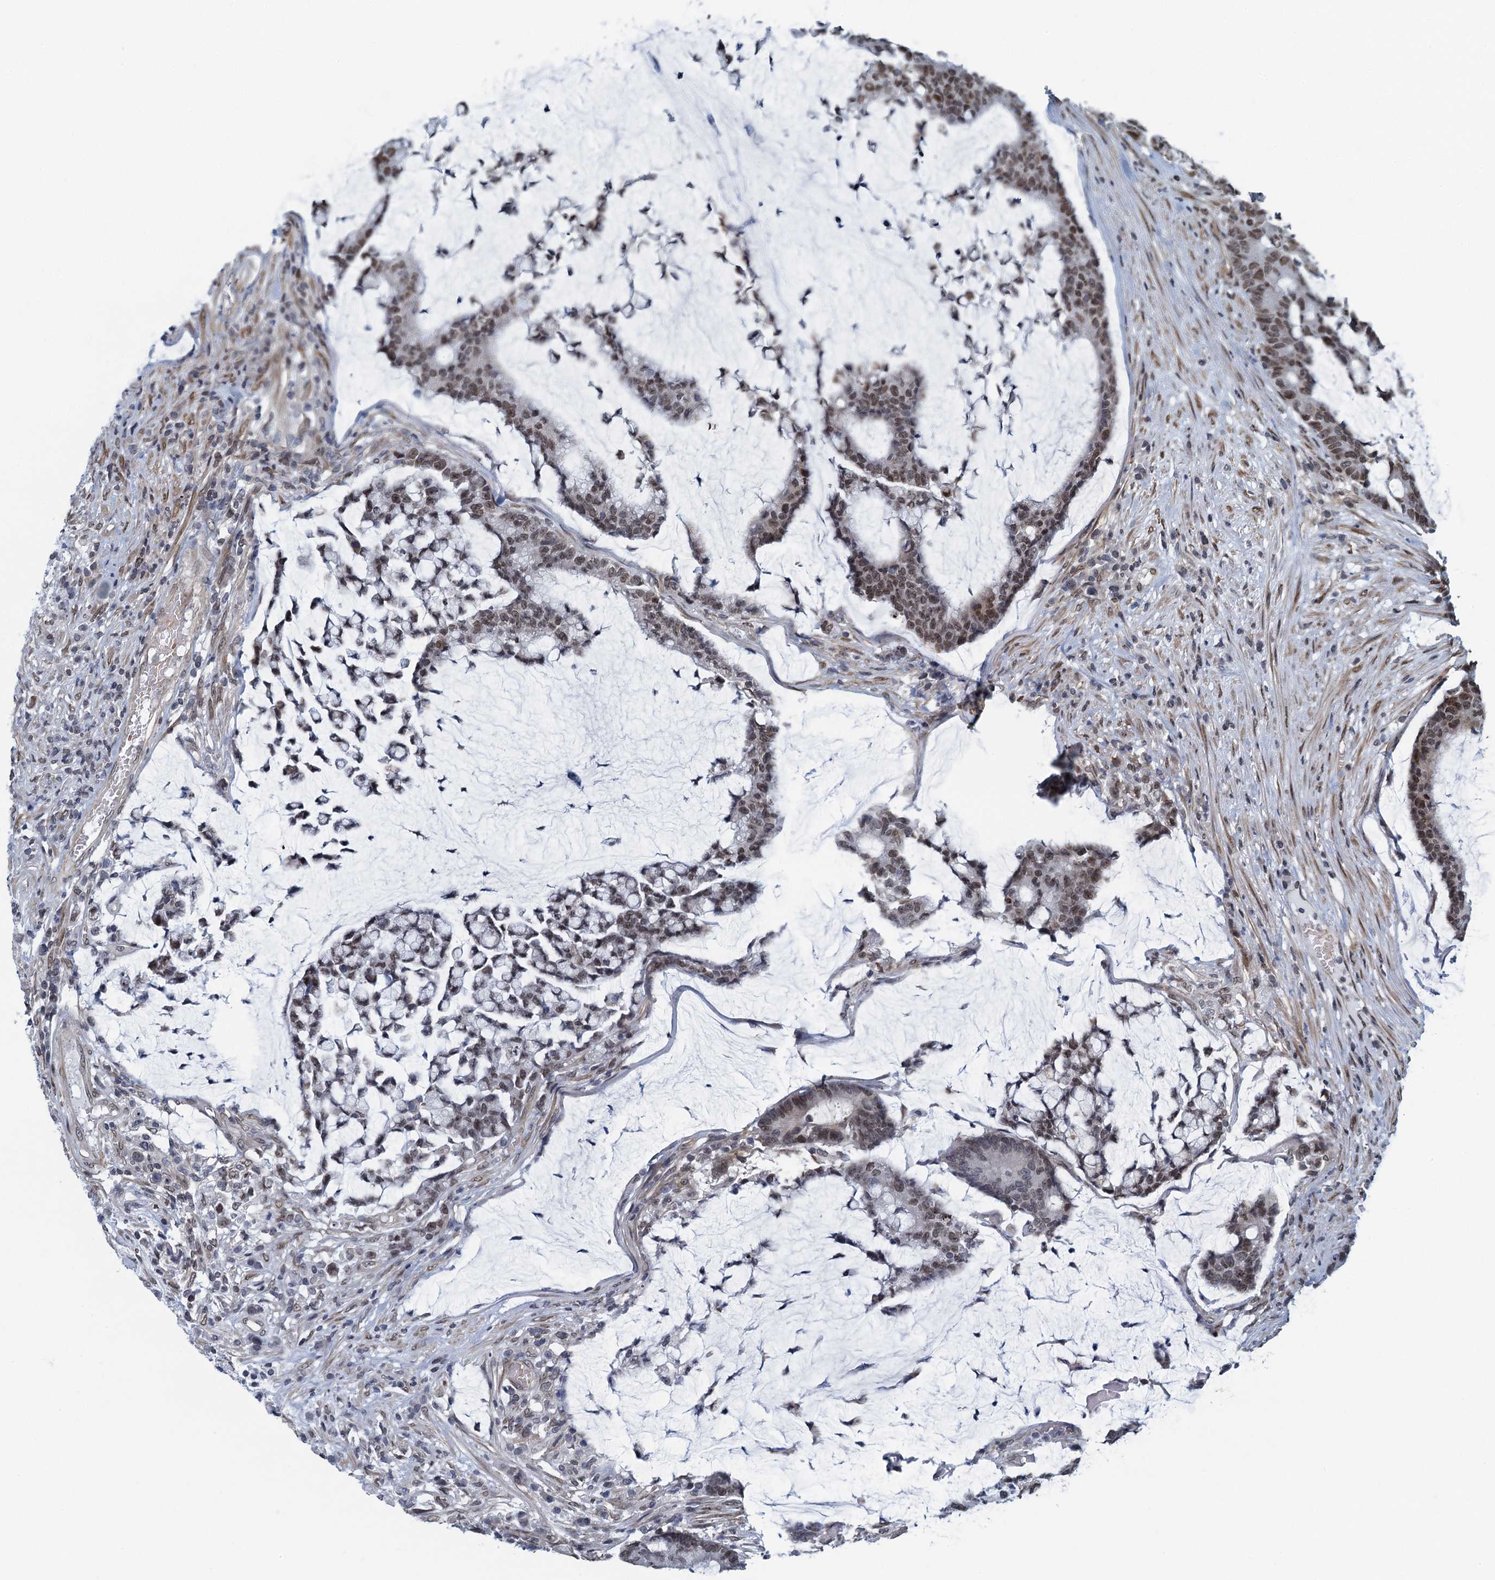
{"staining": {"intensity": "weak", "quantity": "25%-75%", "location": "nuclear"}, "tissue": "colorectal cancer", "cell_type": "Tumor cells", "image_type": "cancer", "snomed": [{"axis": "morphology", "description": "Adenocarcinoma, NOS"}, {"axis": "topography", "description": "Colon"}], "caption": "Colorectal cancer tissue shows weak nuclear staining in approximately 25%-75% of tumor cells, visualized by immunohistochemistry.", "gene": "CCDC34", "patient": {"sex": "female", "age": 84}}